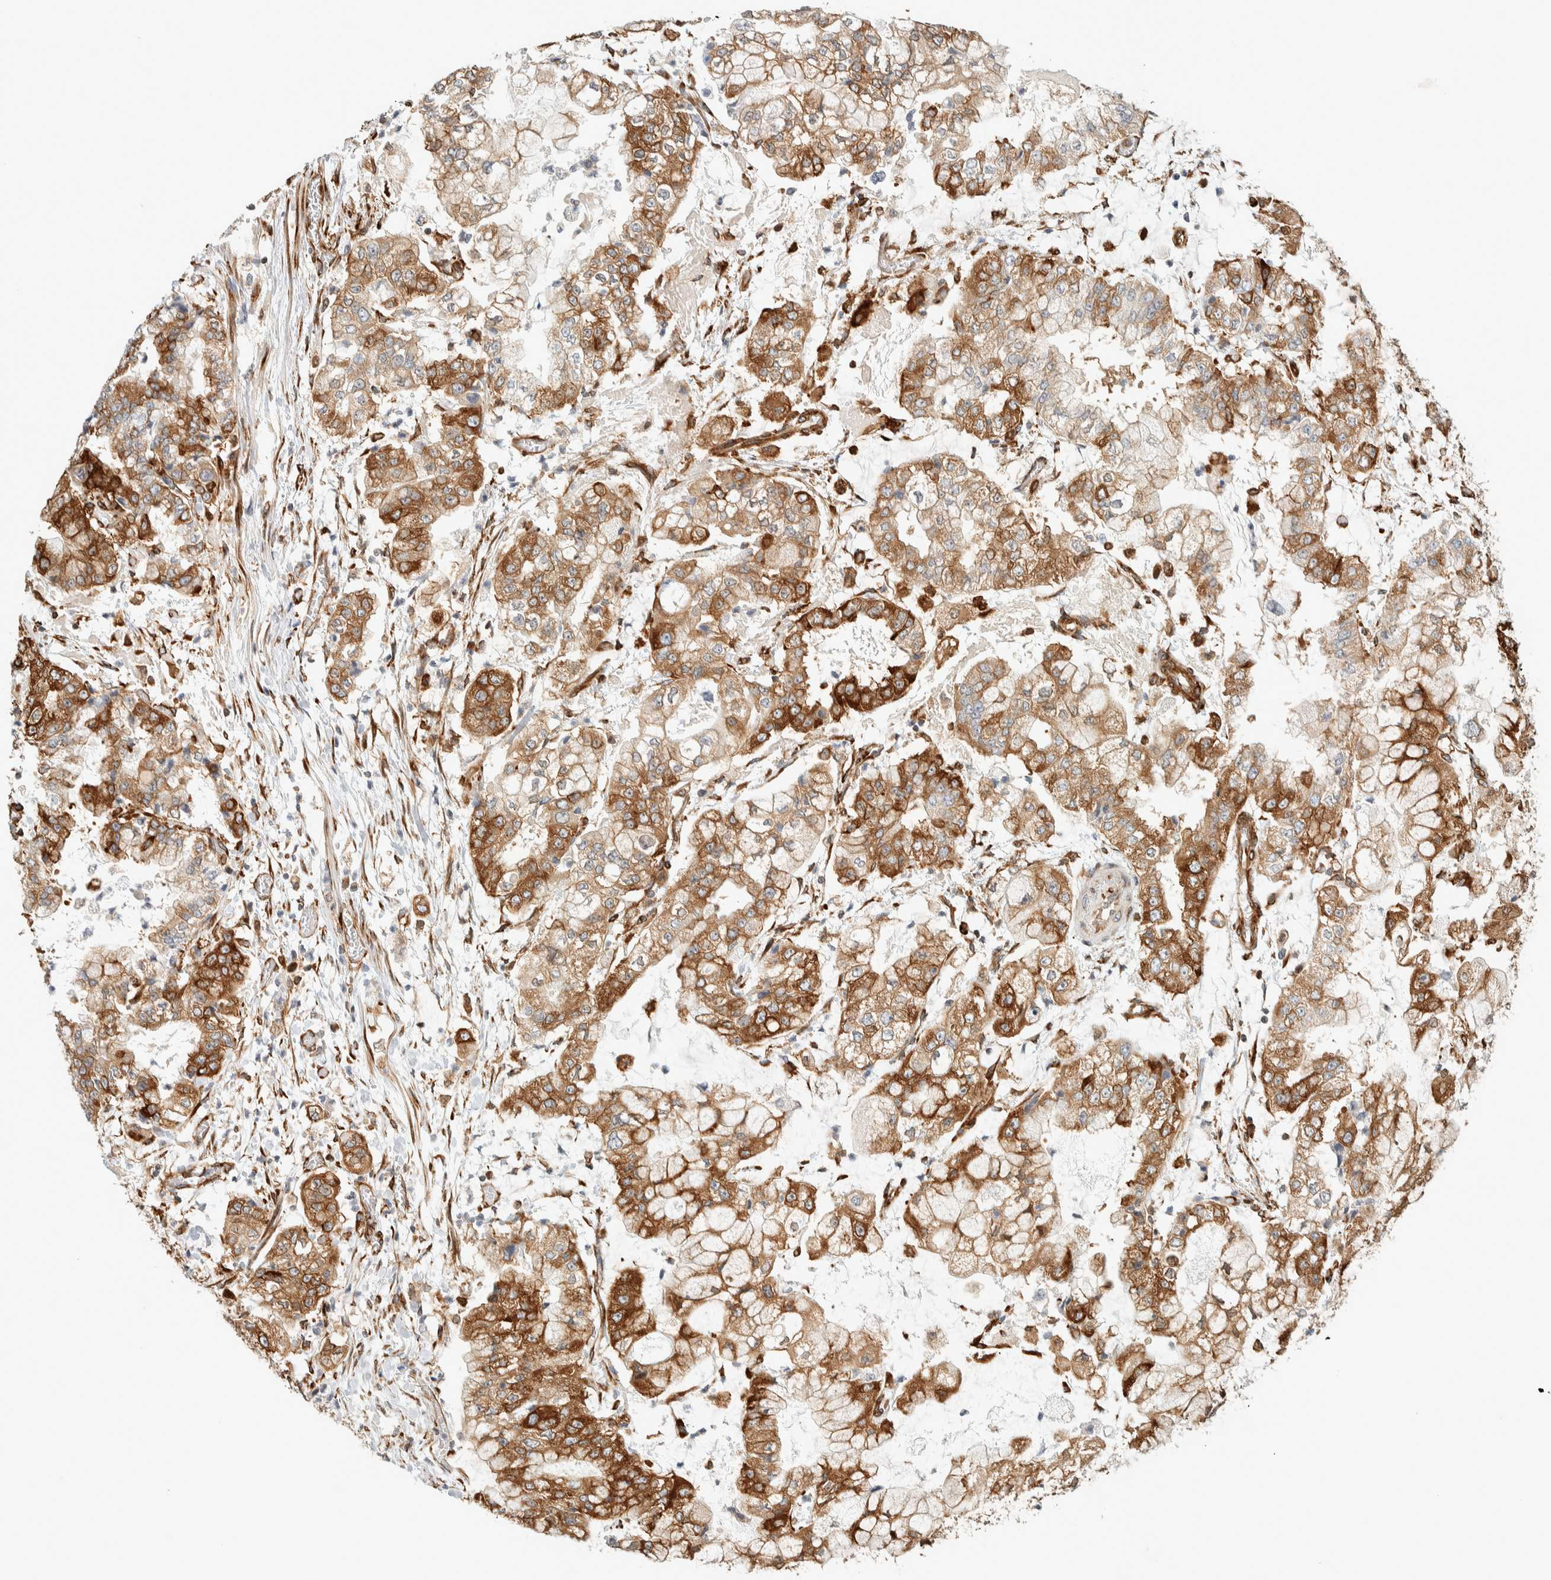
{"staining": {"intensity": "moderate", "quantity": ">75%", "location": "cytoplasmic/membranous"}, "tissue": "stomach cancer", "cell_type": "Tumor cells", "image_type": "cancer", "snomed": [{"axis": "morphology", "description": "Adenocarcinoma, NOS"}, {"axis": "topography", "description": "Stomach"}], "caption": "DAB (3,3'-diaminobenzidine) immunohistochemical staining of human stomach adenocarcinoma exhibits moderate cytoplasmic/membranous protein staining in approximately >75% of tumor cells.", "gene": "LLGL2", "patient": {"sex": "male", "age": 76}}